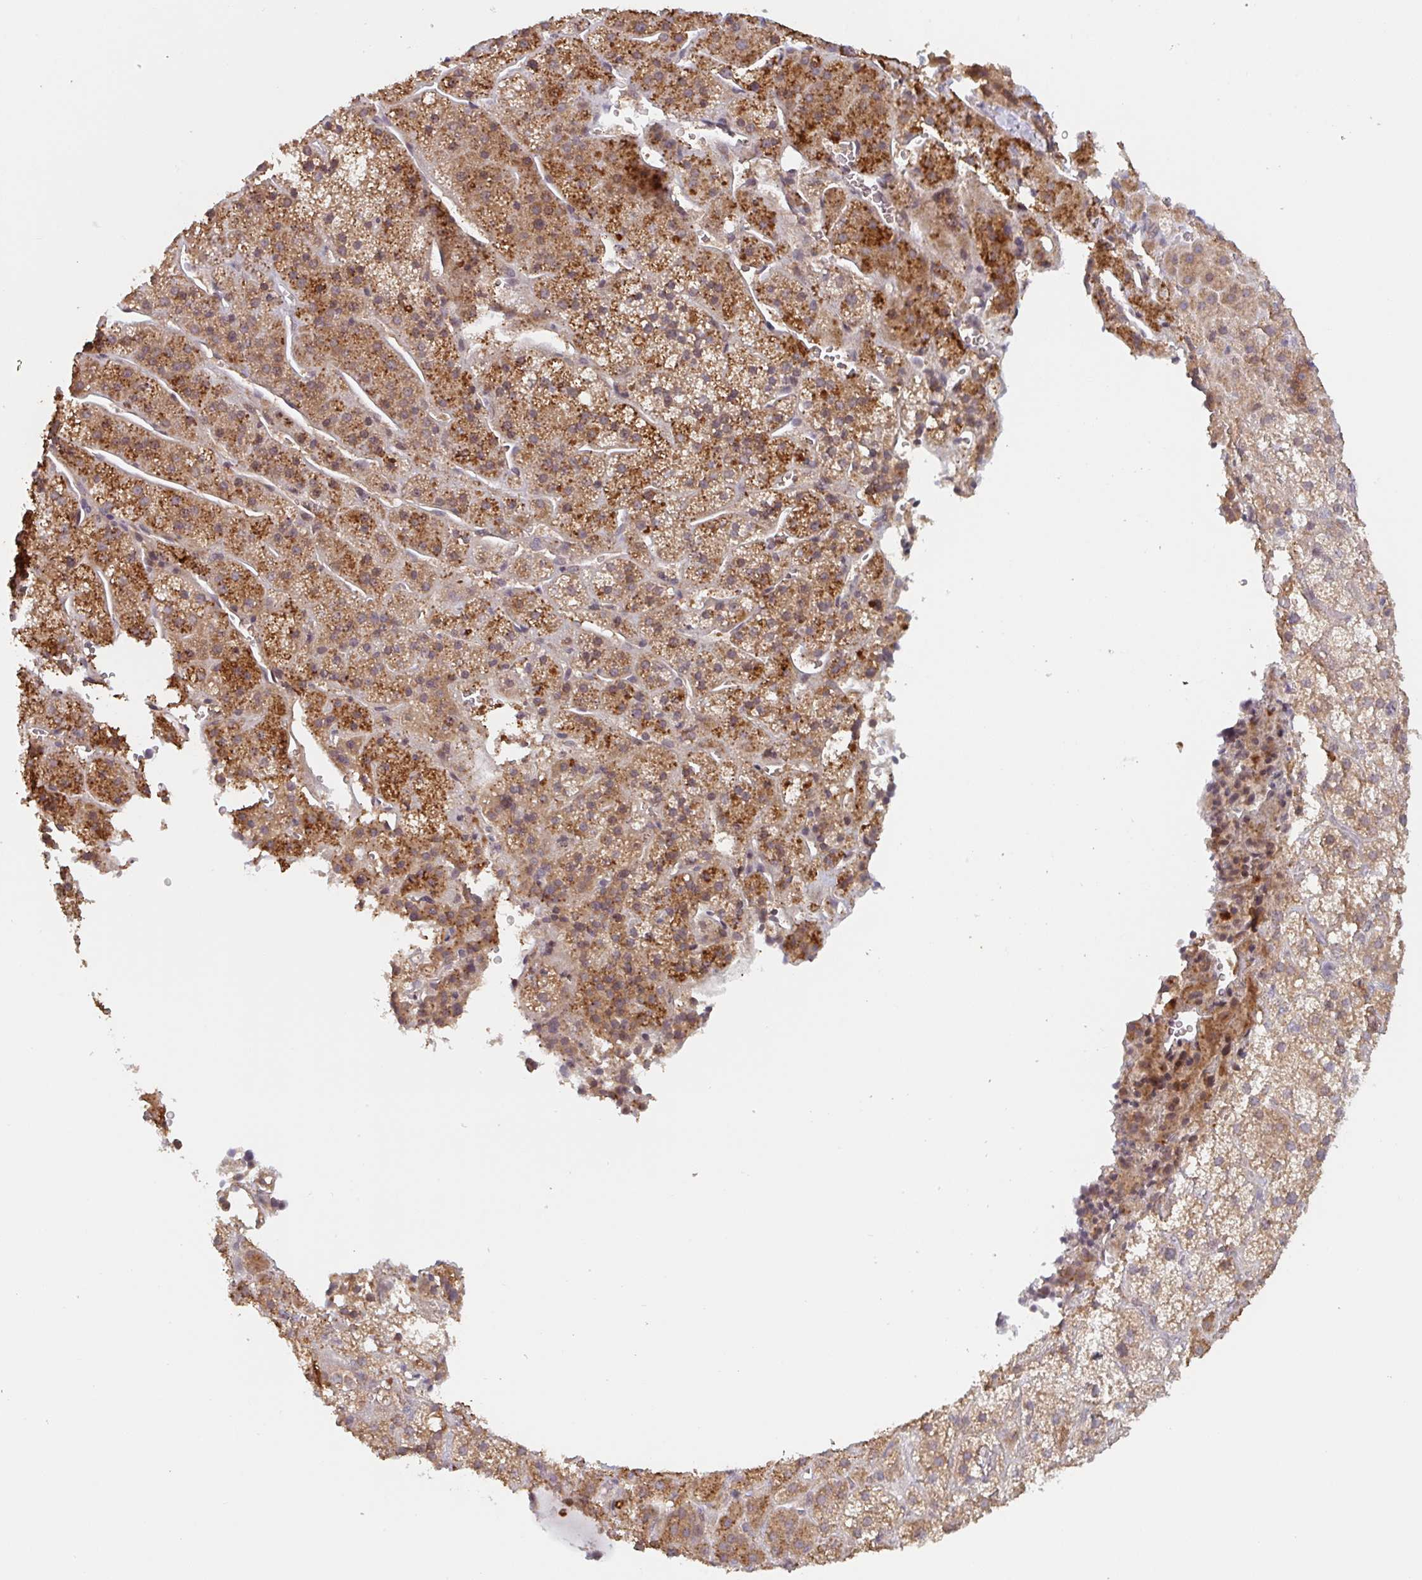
{"staining": {"intensity": "strong", "quantity": "25%-75%", "location": "cytoplasmic/membranous"}, "tissue": "adrenal gland", "cell_type": "Glandular cells", "image_type": "normal", "snomed": [{"axis": "morphology", "description": "Normal tissue, NOS"}, {"axis": "topography", "description": "Adrenal gland"}], "caption": "An image showing strong cytoplasmic/membranous positivity in approximately 25%-75% of glandular cells in benign adrenal gland, as visualized by brown immunohistochemical staining.", "gene": "DCST1", "patient": {"sex": "male", "age": 53}}